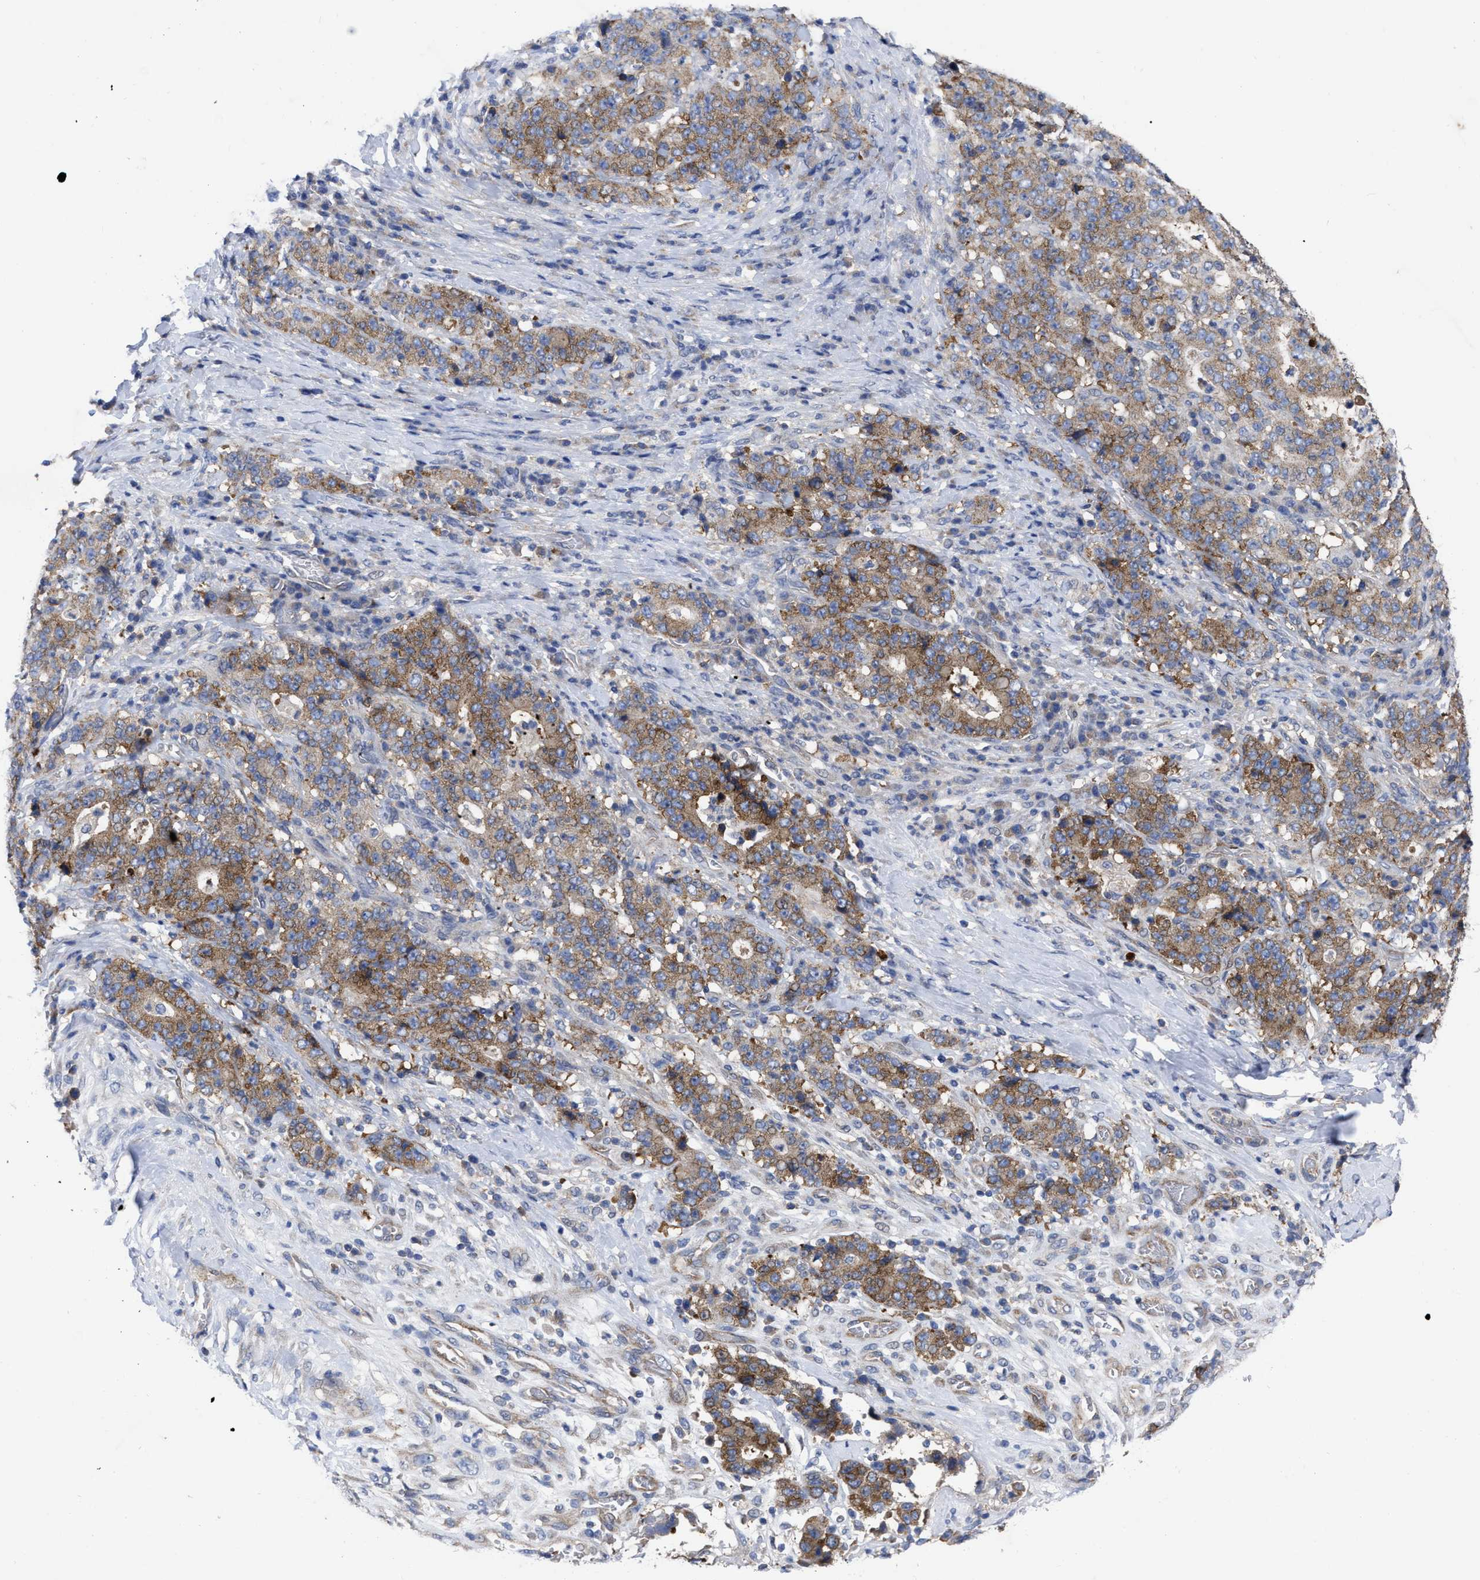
{"staining": {"intensity": "moderate", "quantity": ">75%", "location": "cytoplasmic/membranous"}, "tissue": "stomach cancer", "cell_type": "Tumor cells", "image_type": "cancer", "snomed": [{"axis": "morphology", "description": "Normal tissue, NOS"}, {"axis": "morphology", "description": "Adenocarcinoma, NOS"}, {"axis": "topography", "description": "Stomach, upper"}, {"axis": "topography", "description": "Stomach"}], "caption": "Moderate cytoplasmic/membranous staining is seen in approximately >75% of tumor cells in stomach adenocarcinoma. (IHC, brightfield microscopy, high magnification).", "gene": "TCP1", "patient": {"sex": "male", "age": 59}}